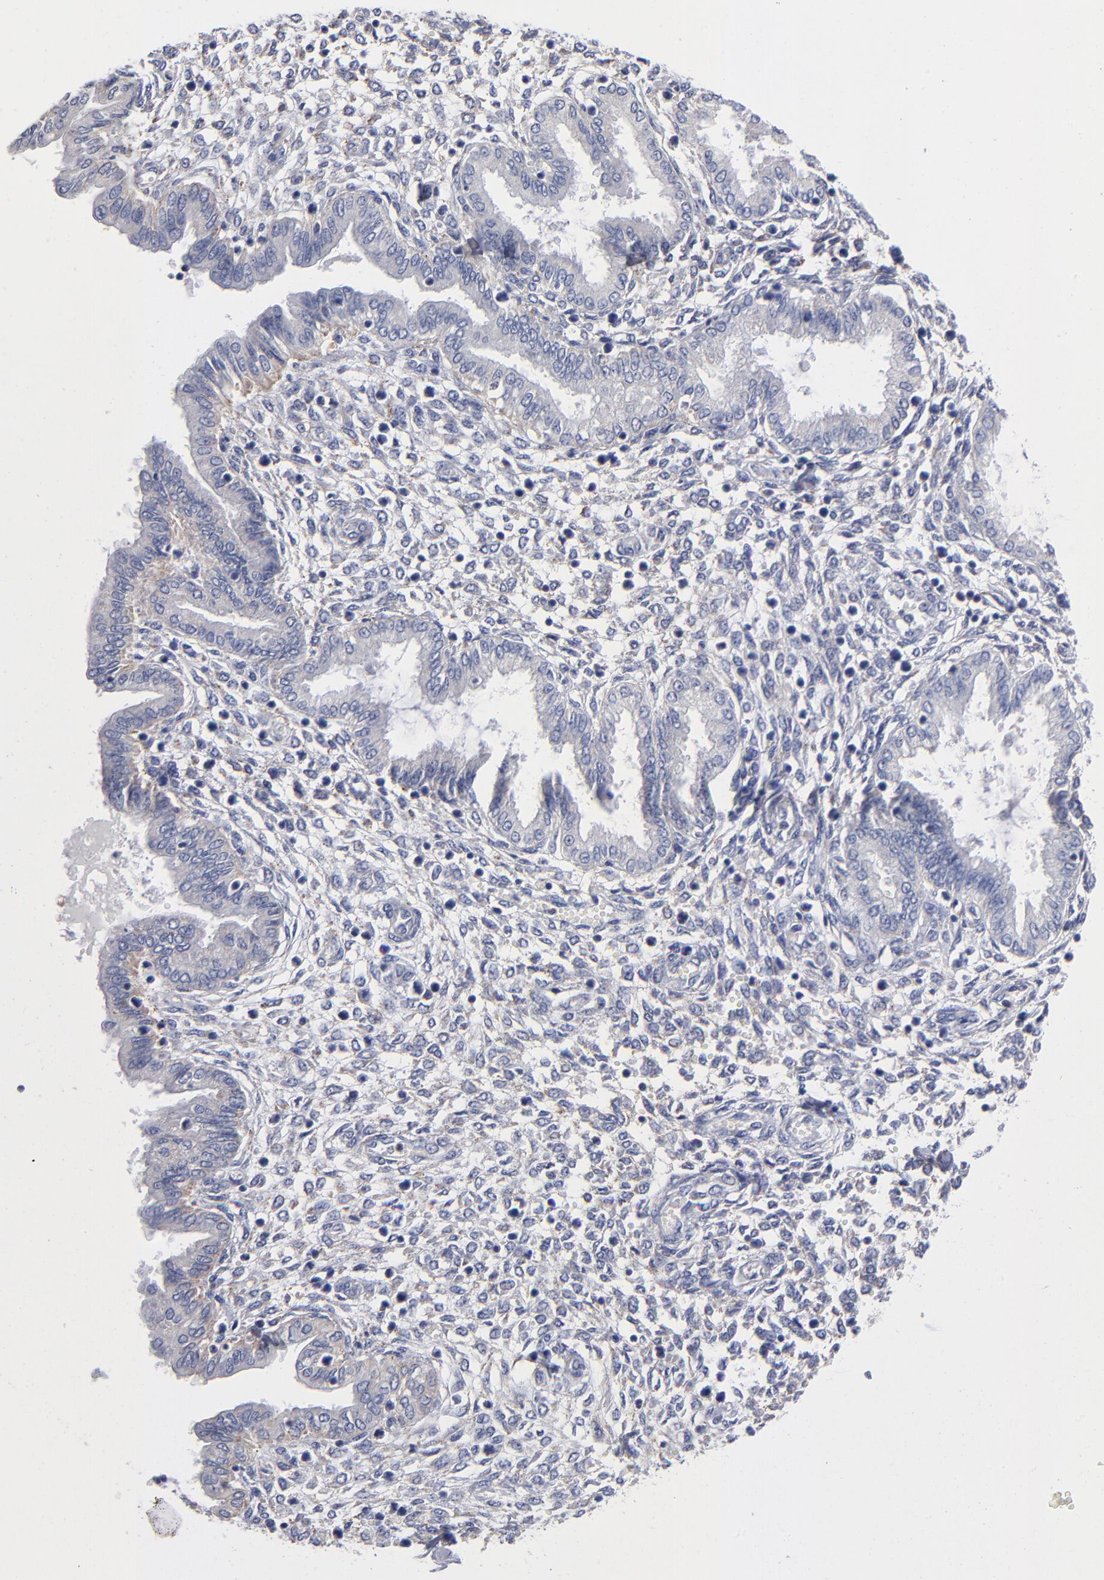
{"staining": {"intensity": "negative", "quantity": "none", "location": "none"}, "tissue": "endometrium", "cell_type": "Cells in endometrial stroma", "image_type": "normal", "snomed": [{"axis": "morphology", "description": "Normal tissue, NOS"}, {"axis": "topography", "description": "Endometrium"}], "caption": "The immunohistochemistry image has no significant expression in cells in endometrial stroma of endometrium.", "gene": "RRAGA", "patient": {"sex": "female", "age": 33}}